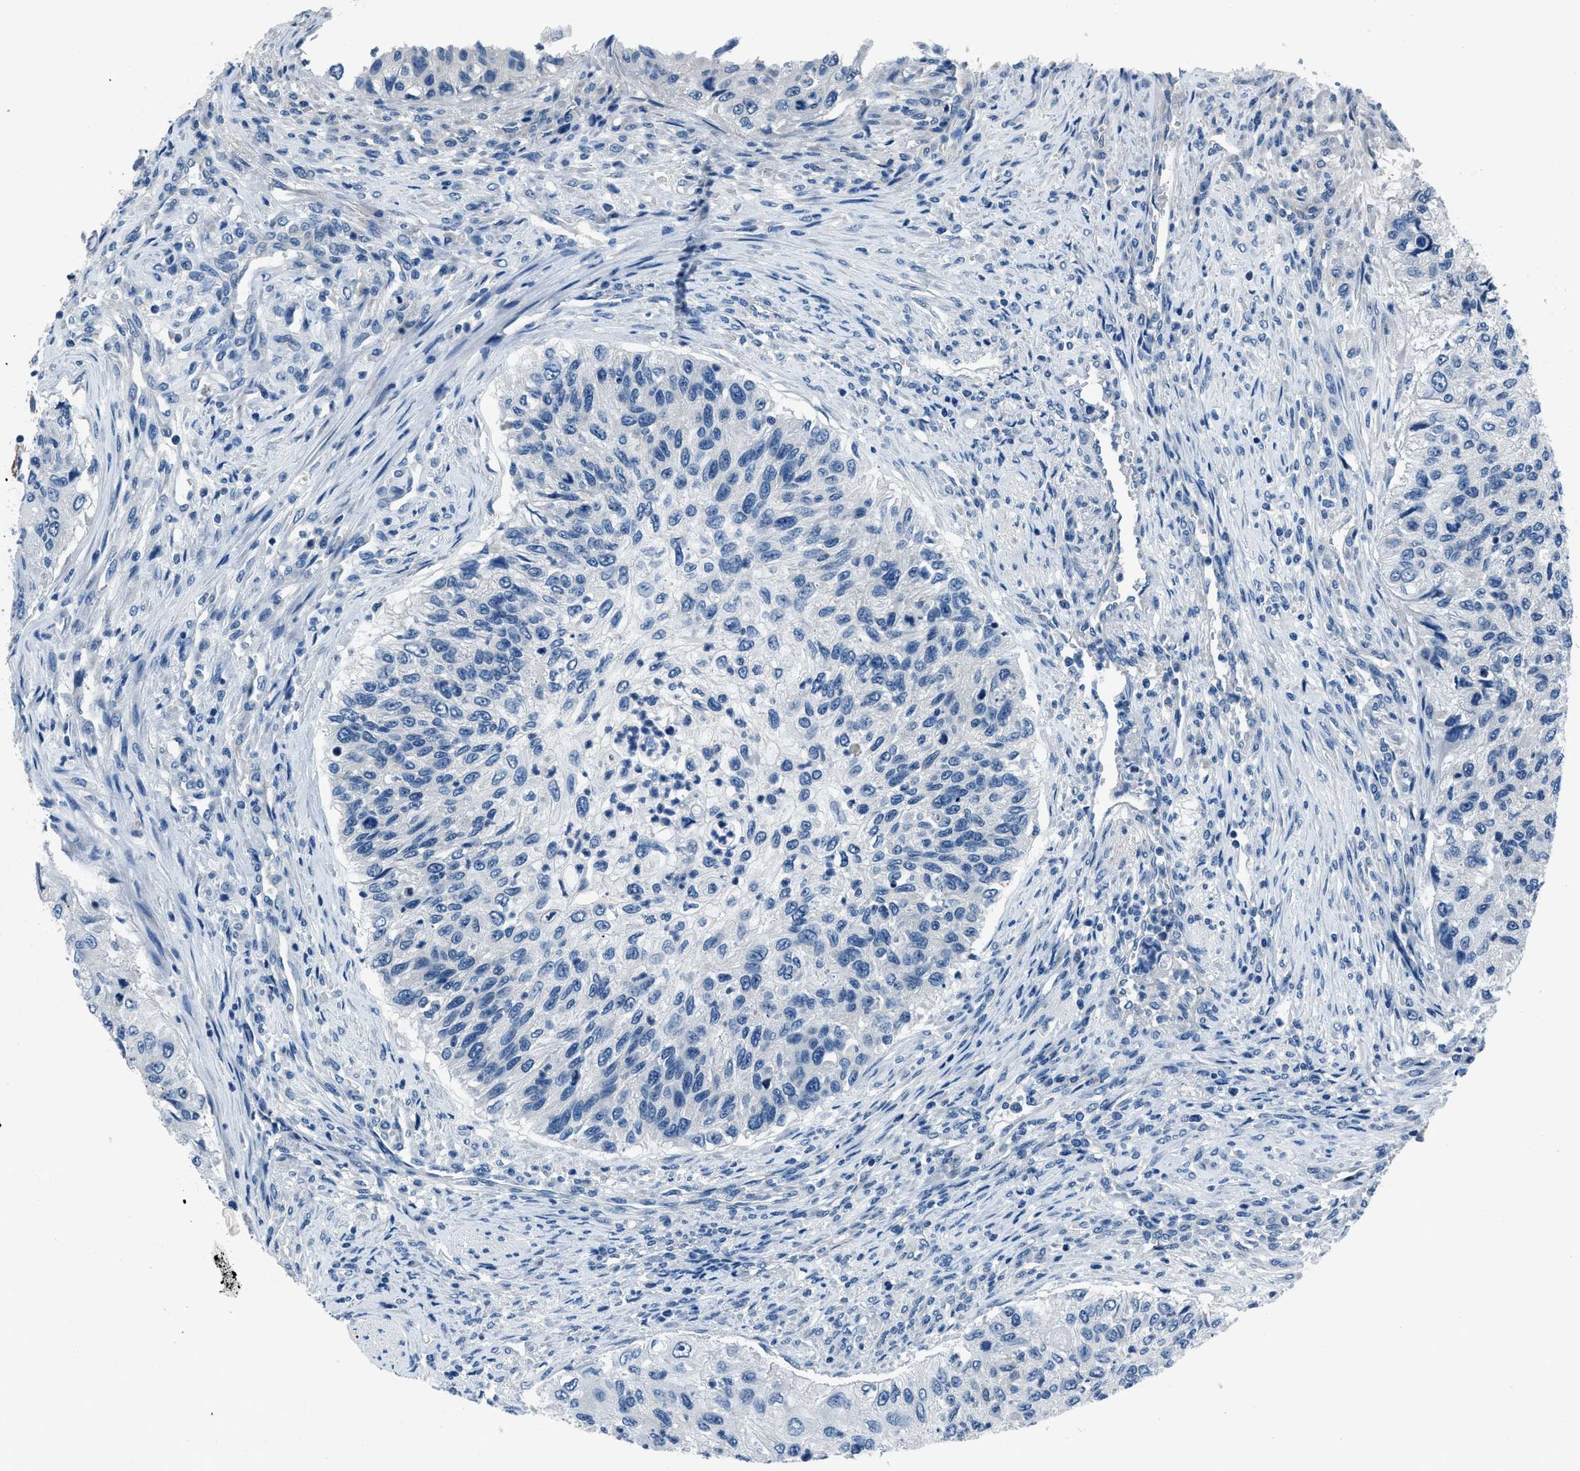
{"staining": {"intensity": "negative", "quantity": "none", "location": "none"}, "tissue": "urothelial cancer", "cell_type": "Tumor cells", "image_type": "cancer", "snomed": [{"axis": "morphology", "description": "Urothelial carcinoma, High grade"}, {"axis": "topography", "description": "Urinary bladder"}], "caption": "Urothelial cancer was stained to show a protein in brown. There is no significant positivity in tumor cells. (DAB immunohistochemistry (IHC) visualized using brightfield microscopy, high magnification).", "gene": "GJA3", "patient": {"sex": "female", "age": 60}}